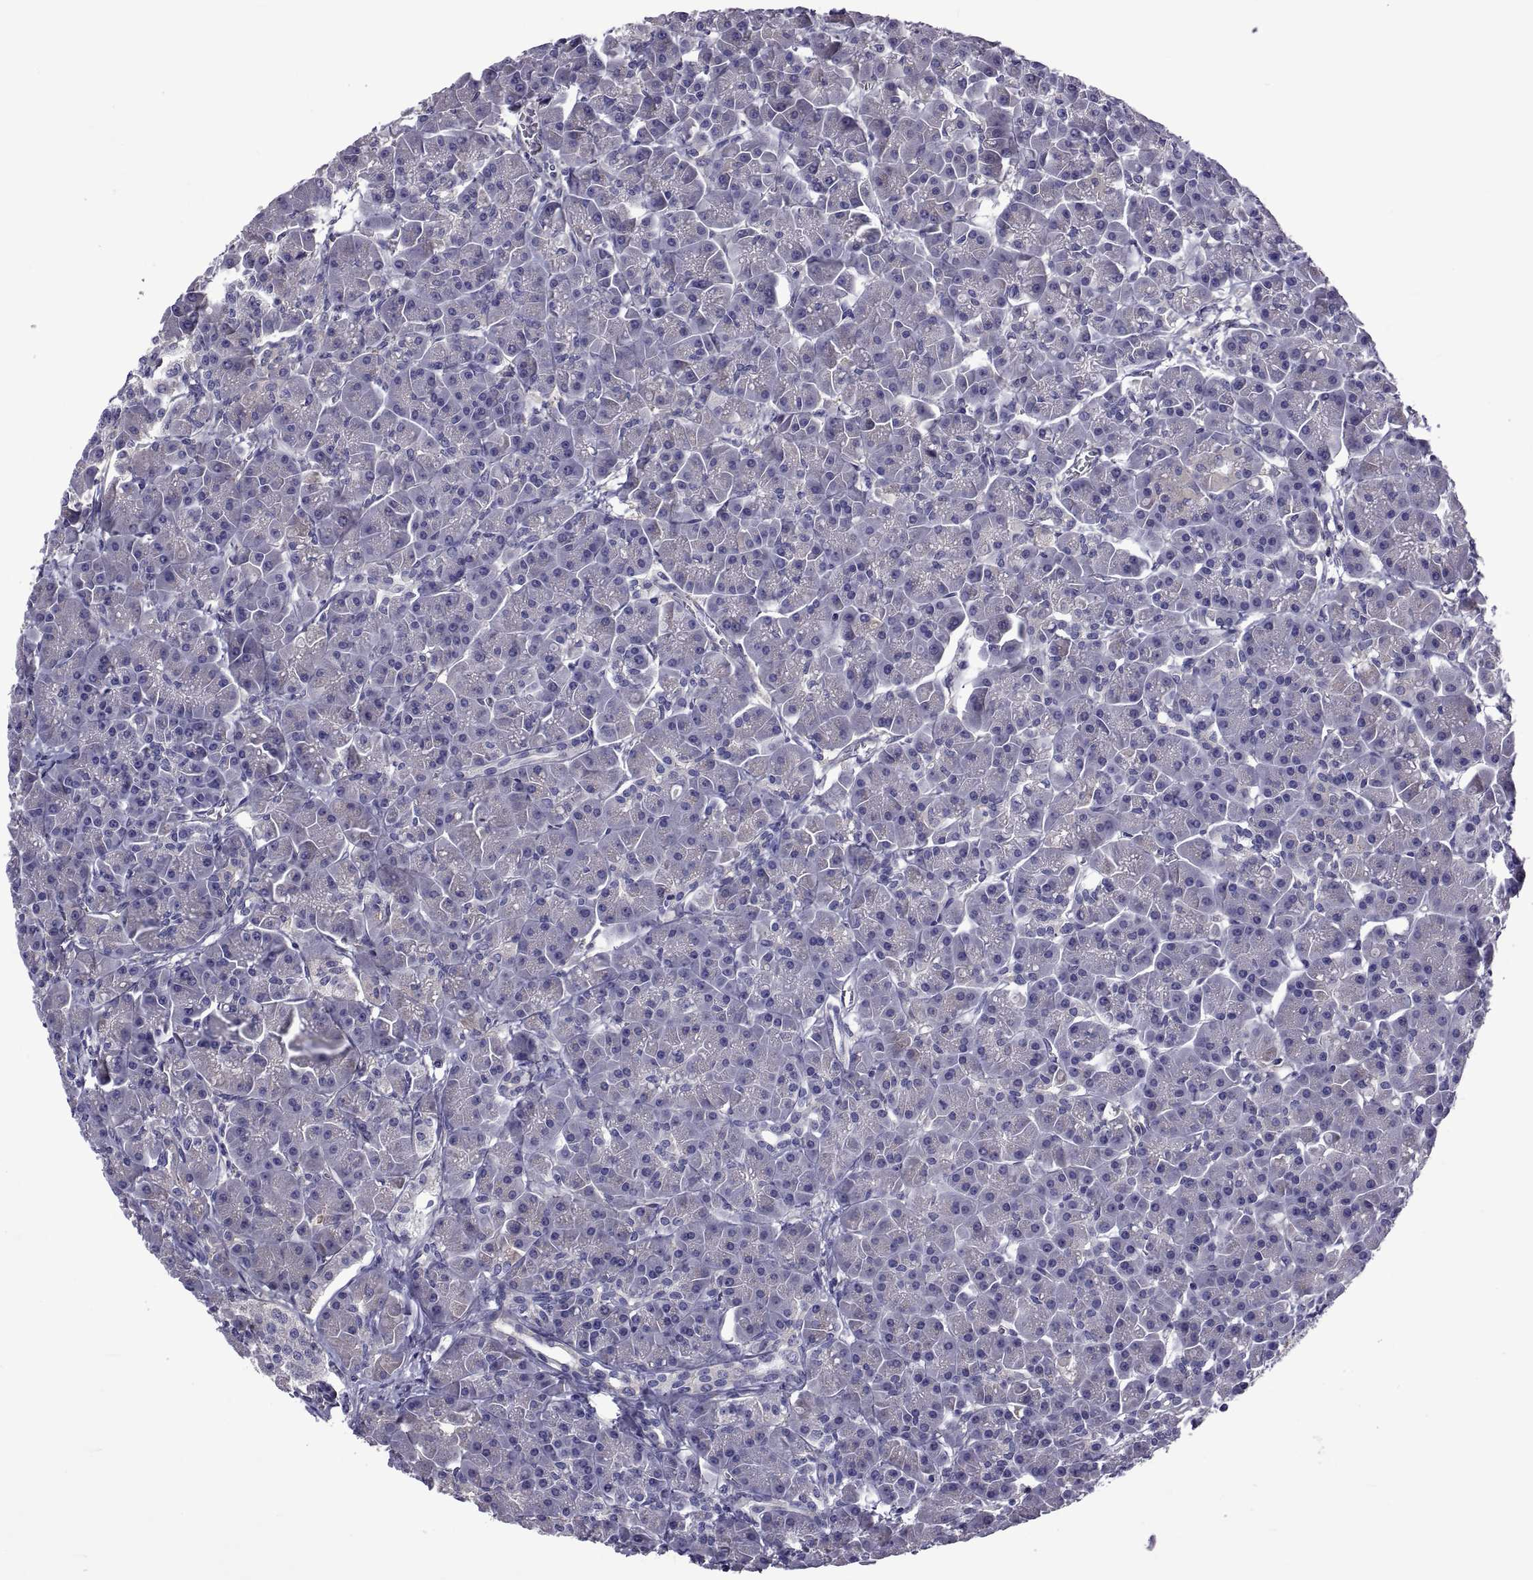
{"staining": {"intensity": "negative", "quantity": "none", "location": "none"}, "tissue": "pancreas", "cell_type": "Exocrine glandular cells", "image_type": "normal", "snomed": [{"axis": "morphology", "description": "Normal tissue, NOS"}, {"axis": "topography", "description": "Pancreas"}], "caption": "Immunohistochemistry histopathology image of benign pancreas: pancreas stained with DAB reveals no significant protein expression in exocrine glandular cells.", "gene": "TMC3", "patient": {"sex": "male", "age": 70}}